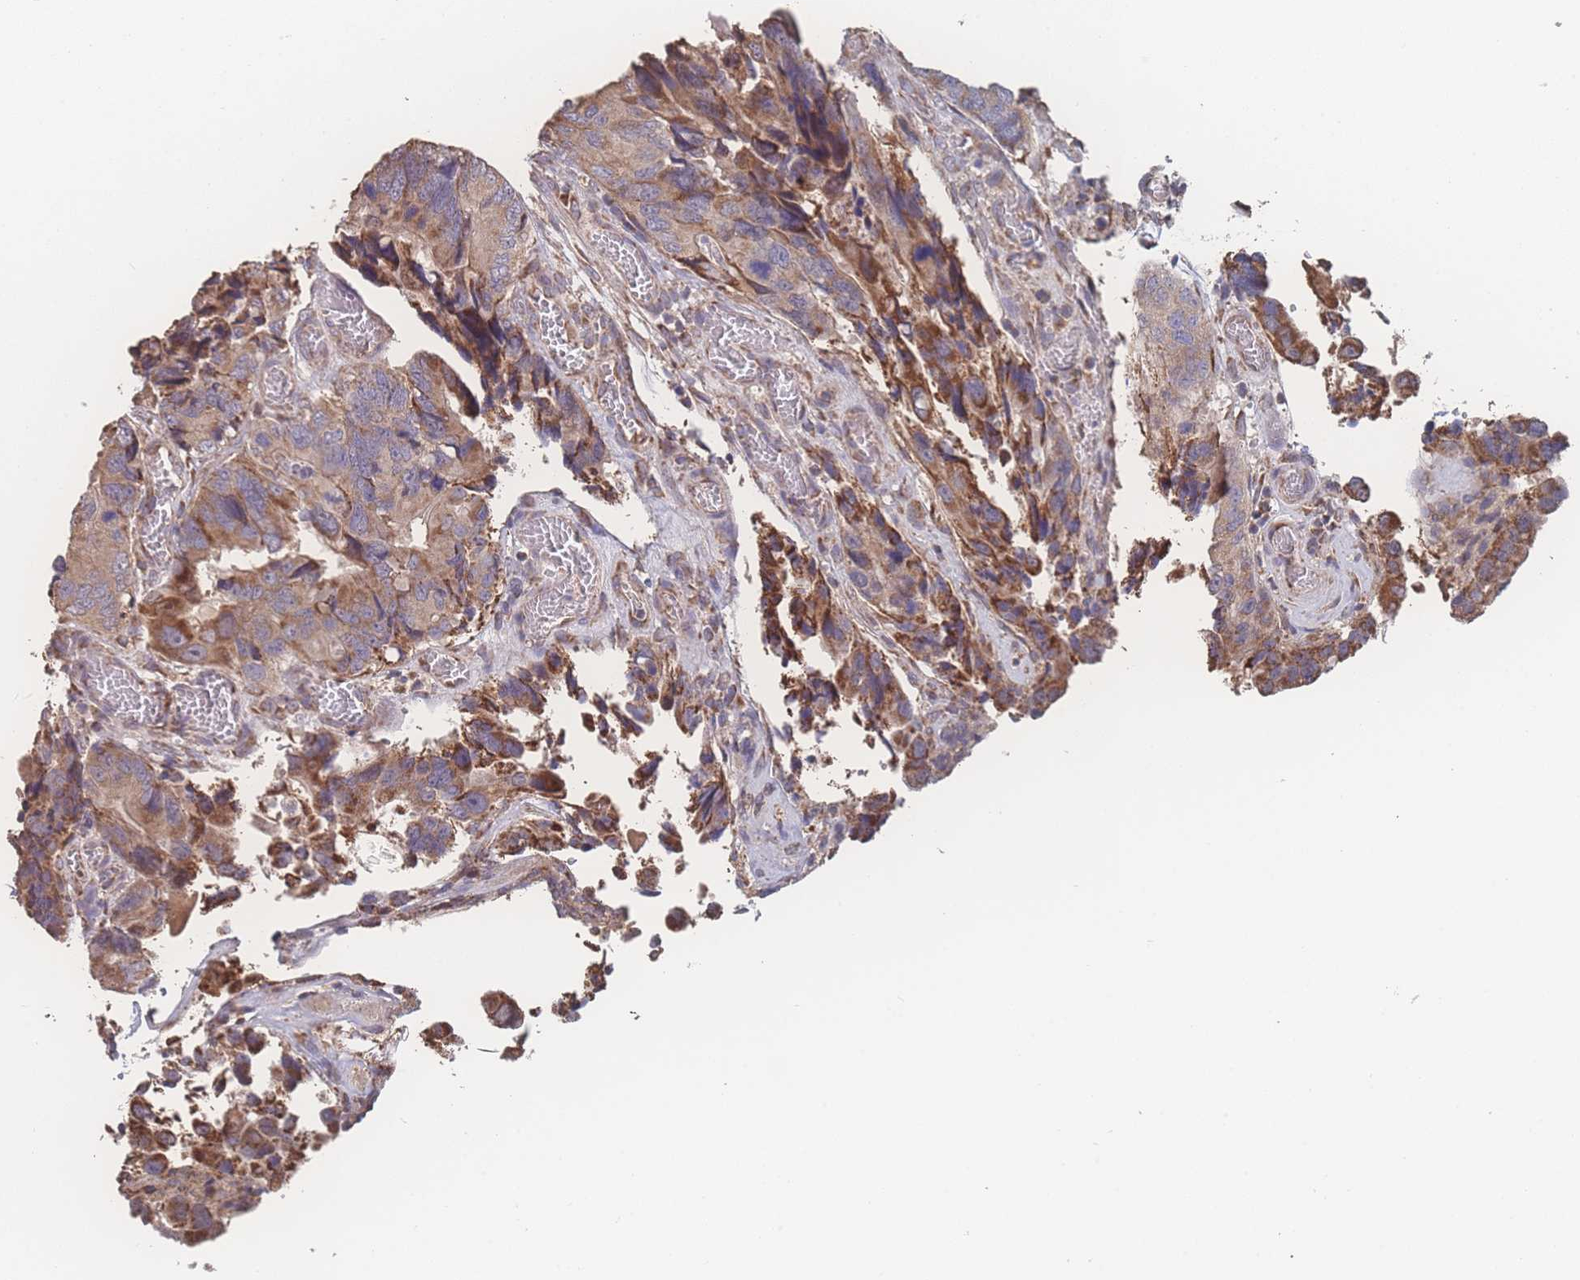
{"staining": {"intensity": "moderate", "quantity": ">75%", "location": "cytoplasmic/membranous"}, "tissue": "colorectal cancer", "cell_type": "Tumor cells", "image_type": "cancer", "snomed": [{"axis": "morphology", "description": "Adenocarcinoma, NOS"}, {"axis": "topography", "description": "Colon"}], "caption": "Protein staining by IHC displays moderate cytoplasmic/membranous expression in about >75% of tumor cells in colorectal cancer. (IHC, brightfield microscopy, high magnification).", "gene": "SGSM3", "patient": {"sex": "male", "age": 84}}